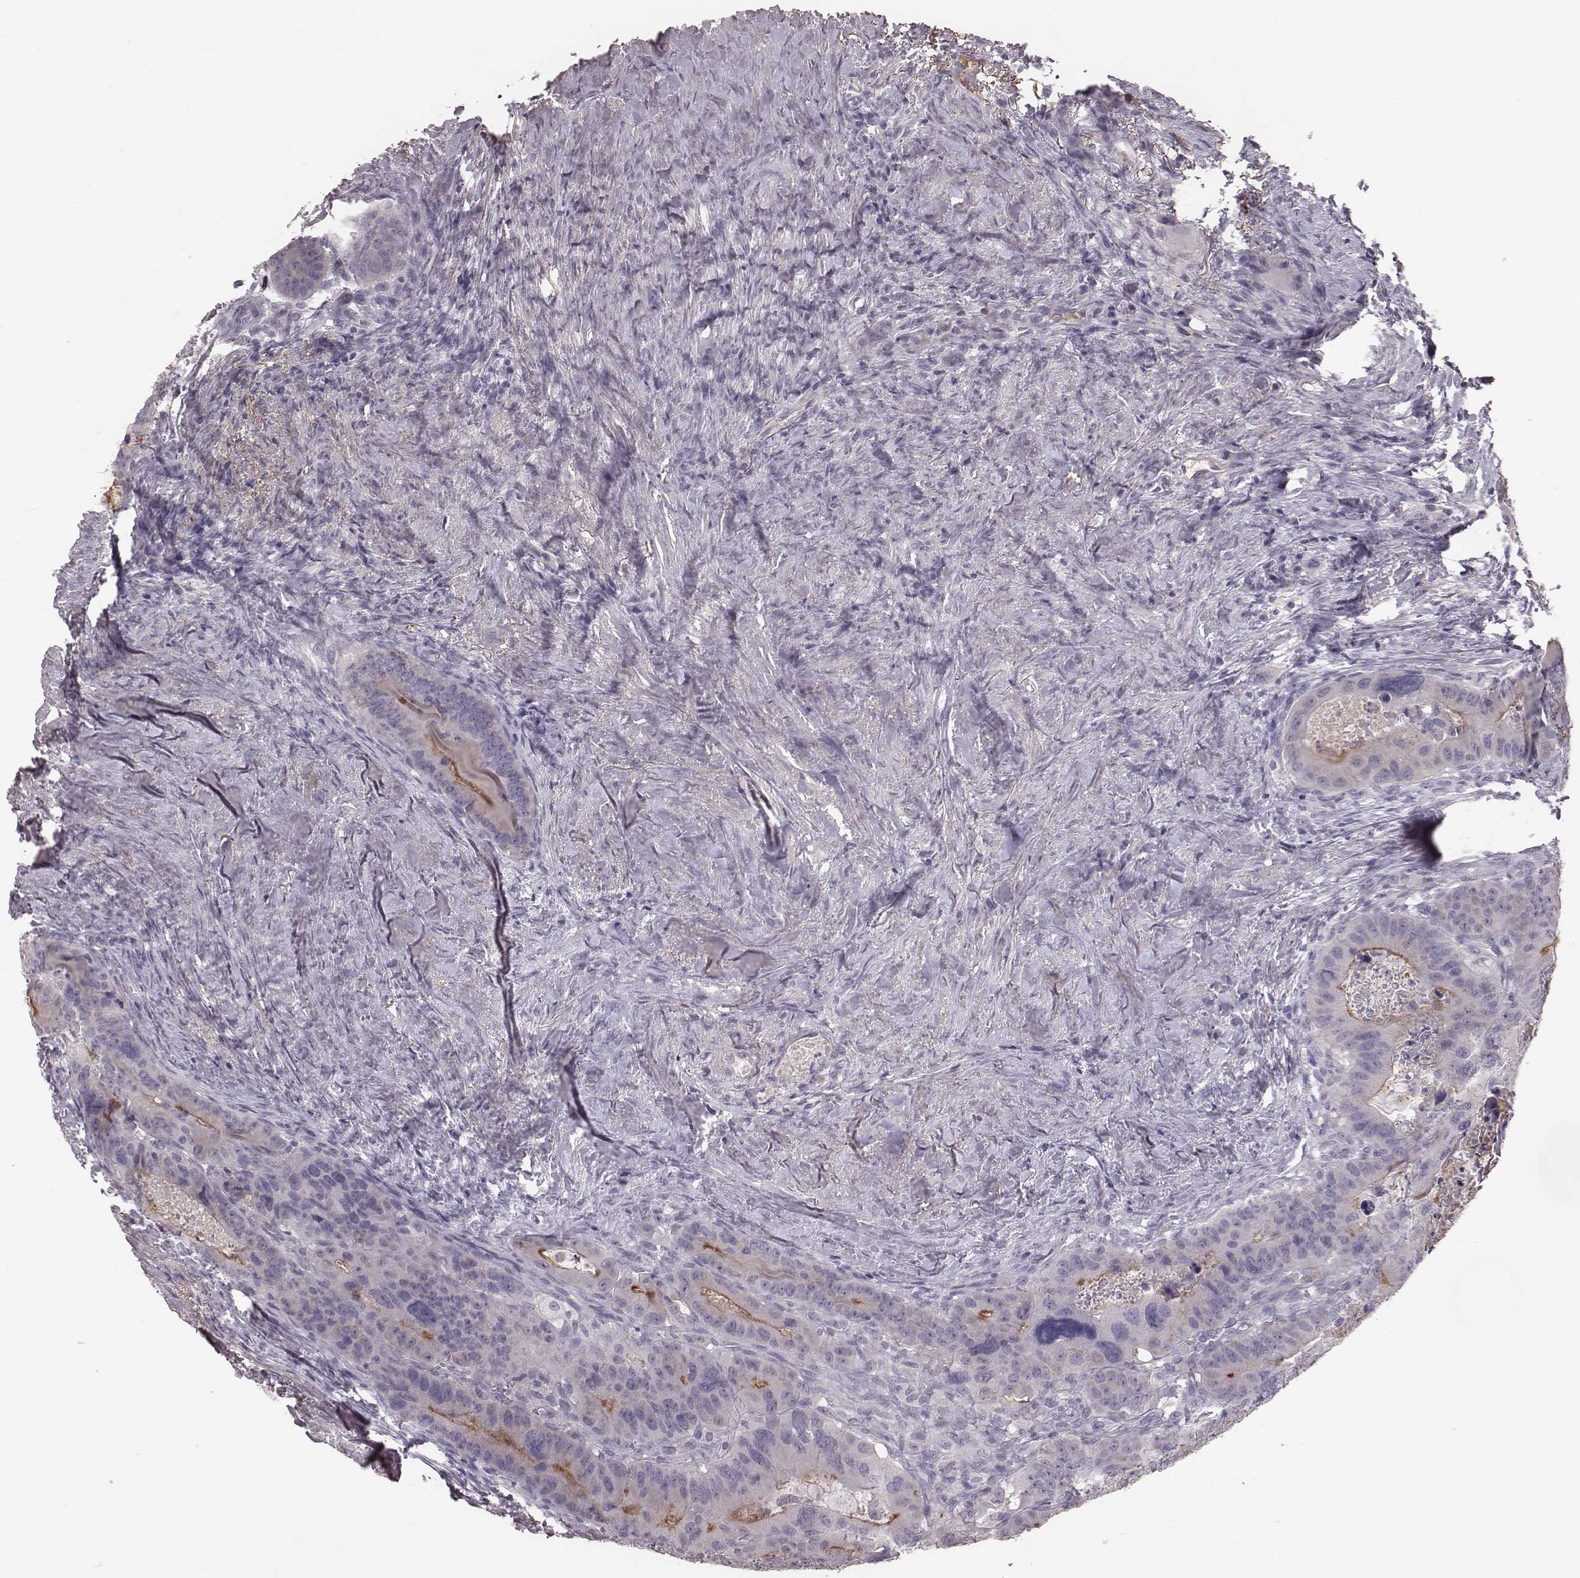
{"staining": {"intensity": "negative", "quantity": "none", "location": "none"}, "tissue": "colorectal cancer", "cell_type": "Tumor cells", "image_type": "cancer", "snomed": [{"axis": "morphology", "description": "Adenocarcinoma, NOS"}, {"axis": "topography", "description": "Rectum"}], "caption": "This is a histopathology image of immunohistochemistry (IHC) staining of colorectal adenocarcinoma, which shows no expression in tumor cells. The staining is performed using DAB (3,3'-diaminobenzidine) brown chromogen with nuclei counter-stained in using hematoxylin.", "gene": "CFTR", "patient": {"sex": "male", "age": 64}}